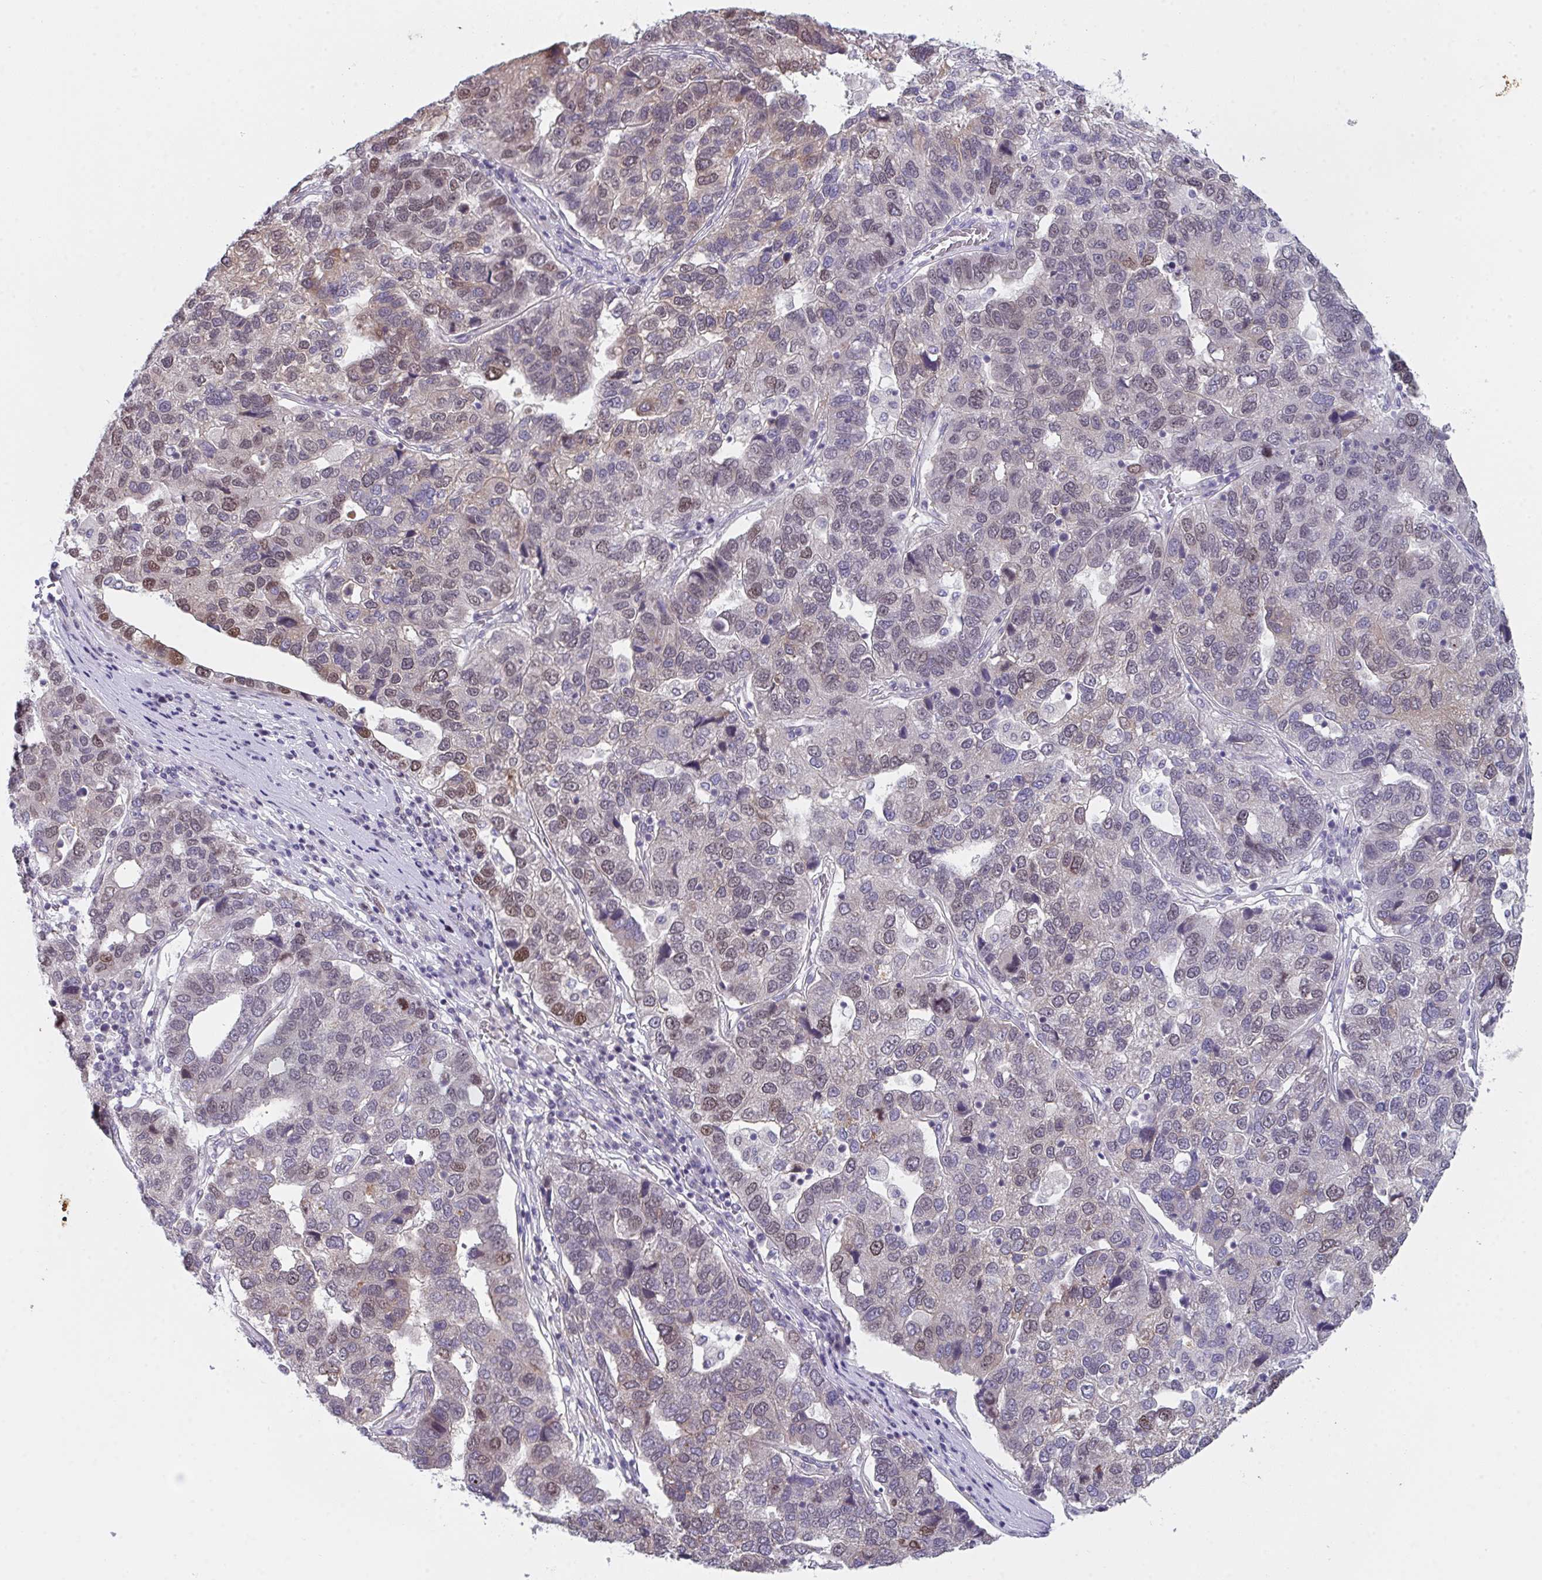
{"staining": {"intensity": "moderate", "quantity": "<25%", "location": "nuclear"}, "tissue": "pancreatic cancer", "cell_type": "Tumor cells", "image_type": "cancer", "snomed": [{"axis": "morphology", "description": "Adenocarcinoma, NOS"}, {"axis": "topography", "description": "Pancreas"}], "caption": "Immunohistochemical staining of pancreatic adenocarcinoma demonstrates low levels of moderate nuclear protein expression in approximately <25% of tumor cells.", "gene": "RBM18", "patient": {"sex": "female", "age": 61}}